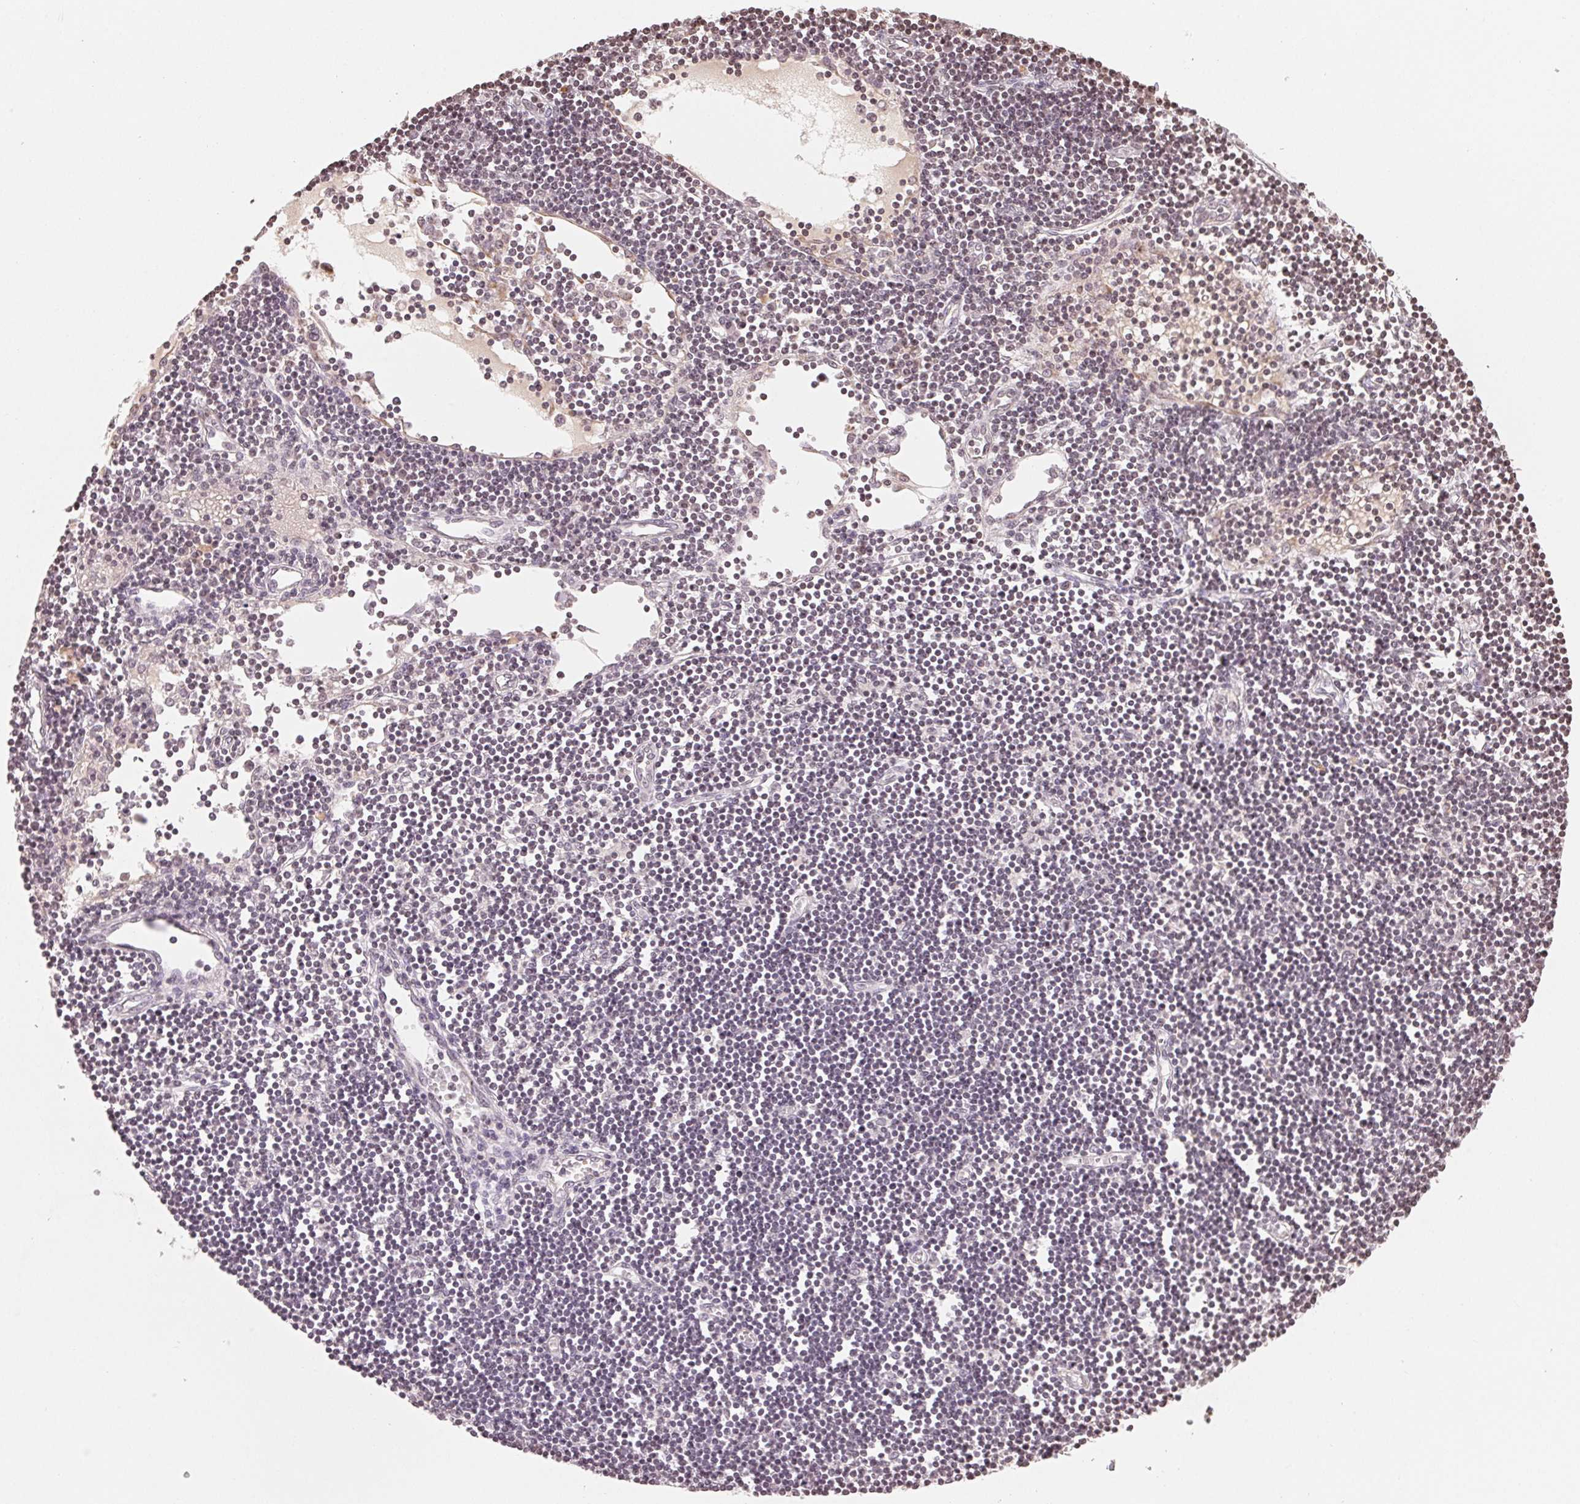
{"staining": {"intensity": "weak", "quantity": "<25%", "location": "nuclear"}, "tissue": "lymph node", "cell_type": "Germinal center cells", "image_type": "normal", "snomed": [{"axis": "morphology", "description": "Normal tissue, NOS"}, {"axis": "topography", "description": "Lymph node"}], "caption": "Germinal center cells show no significant staining in unremarkable lymph node. The staining was performed using DAB (3,3'-diaminobenzidine) to visualize the protein expression in brown, while the nuclei were stained in blue with hematoxylin (Magnification: 20x).", "gene": "TBP", "patient": {"sex": "female", "age": 65}}